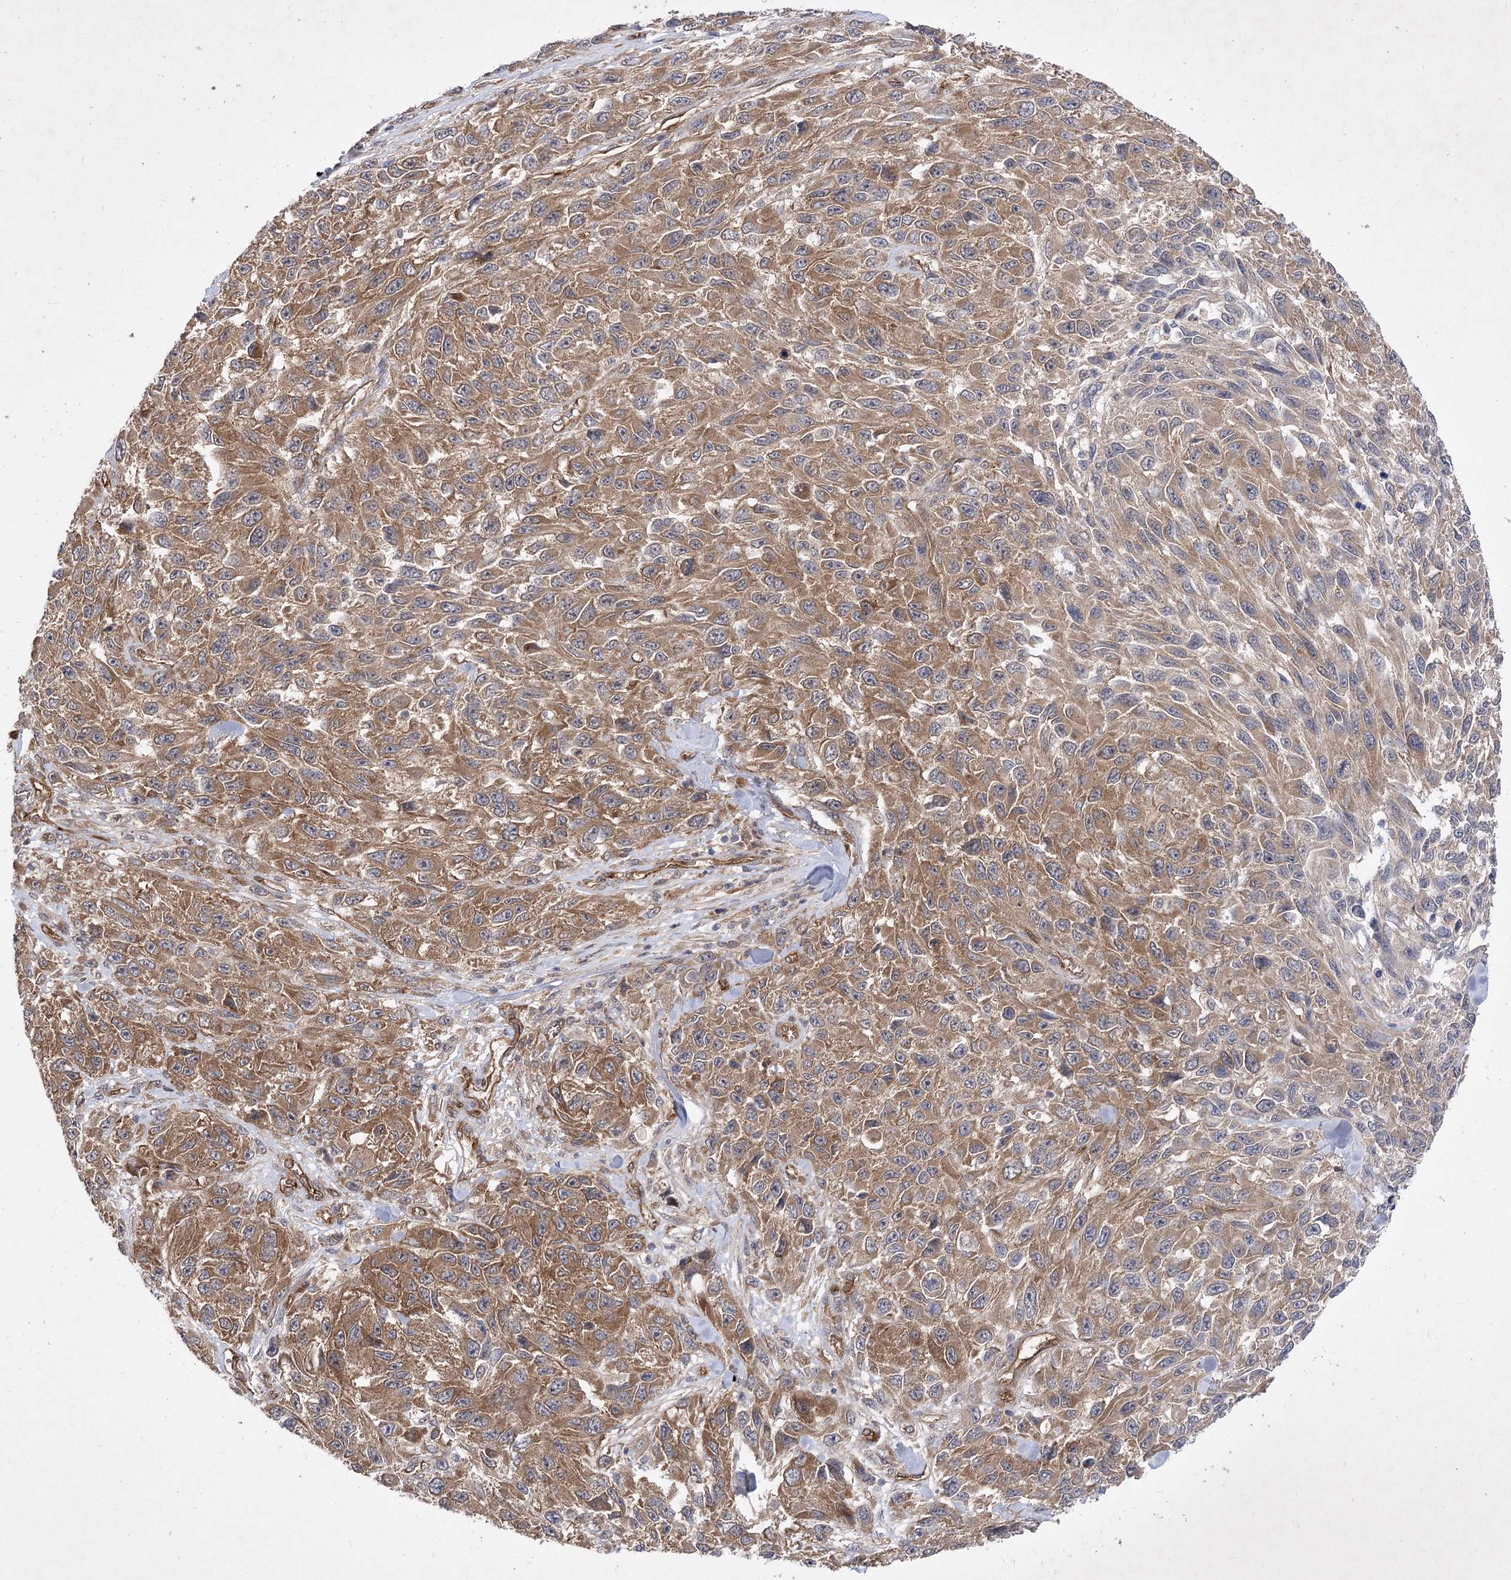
{"staining": {"intensity": "moderate", "quantity": ">75%", "location": "cytoplasmic/membranous"}, "tissue": "melanoma", "cell_type": "Tumor cells", "image_type": "cancer", "snomed": [{"axis": "morphology", "description": "Malignant melanoma, NOS"}, {"axis": "topography", "description": "Skin"}], "caption": "There is medium levels of moderate cytoplasmic/membranous expression in tumor cells of malignant melanoma, as demonstrated by immunohistochemical staining (brown color).", "gene": "ARHGAP31", "patient": {"sex": "female", "age": 96}}